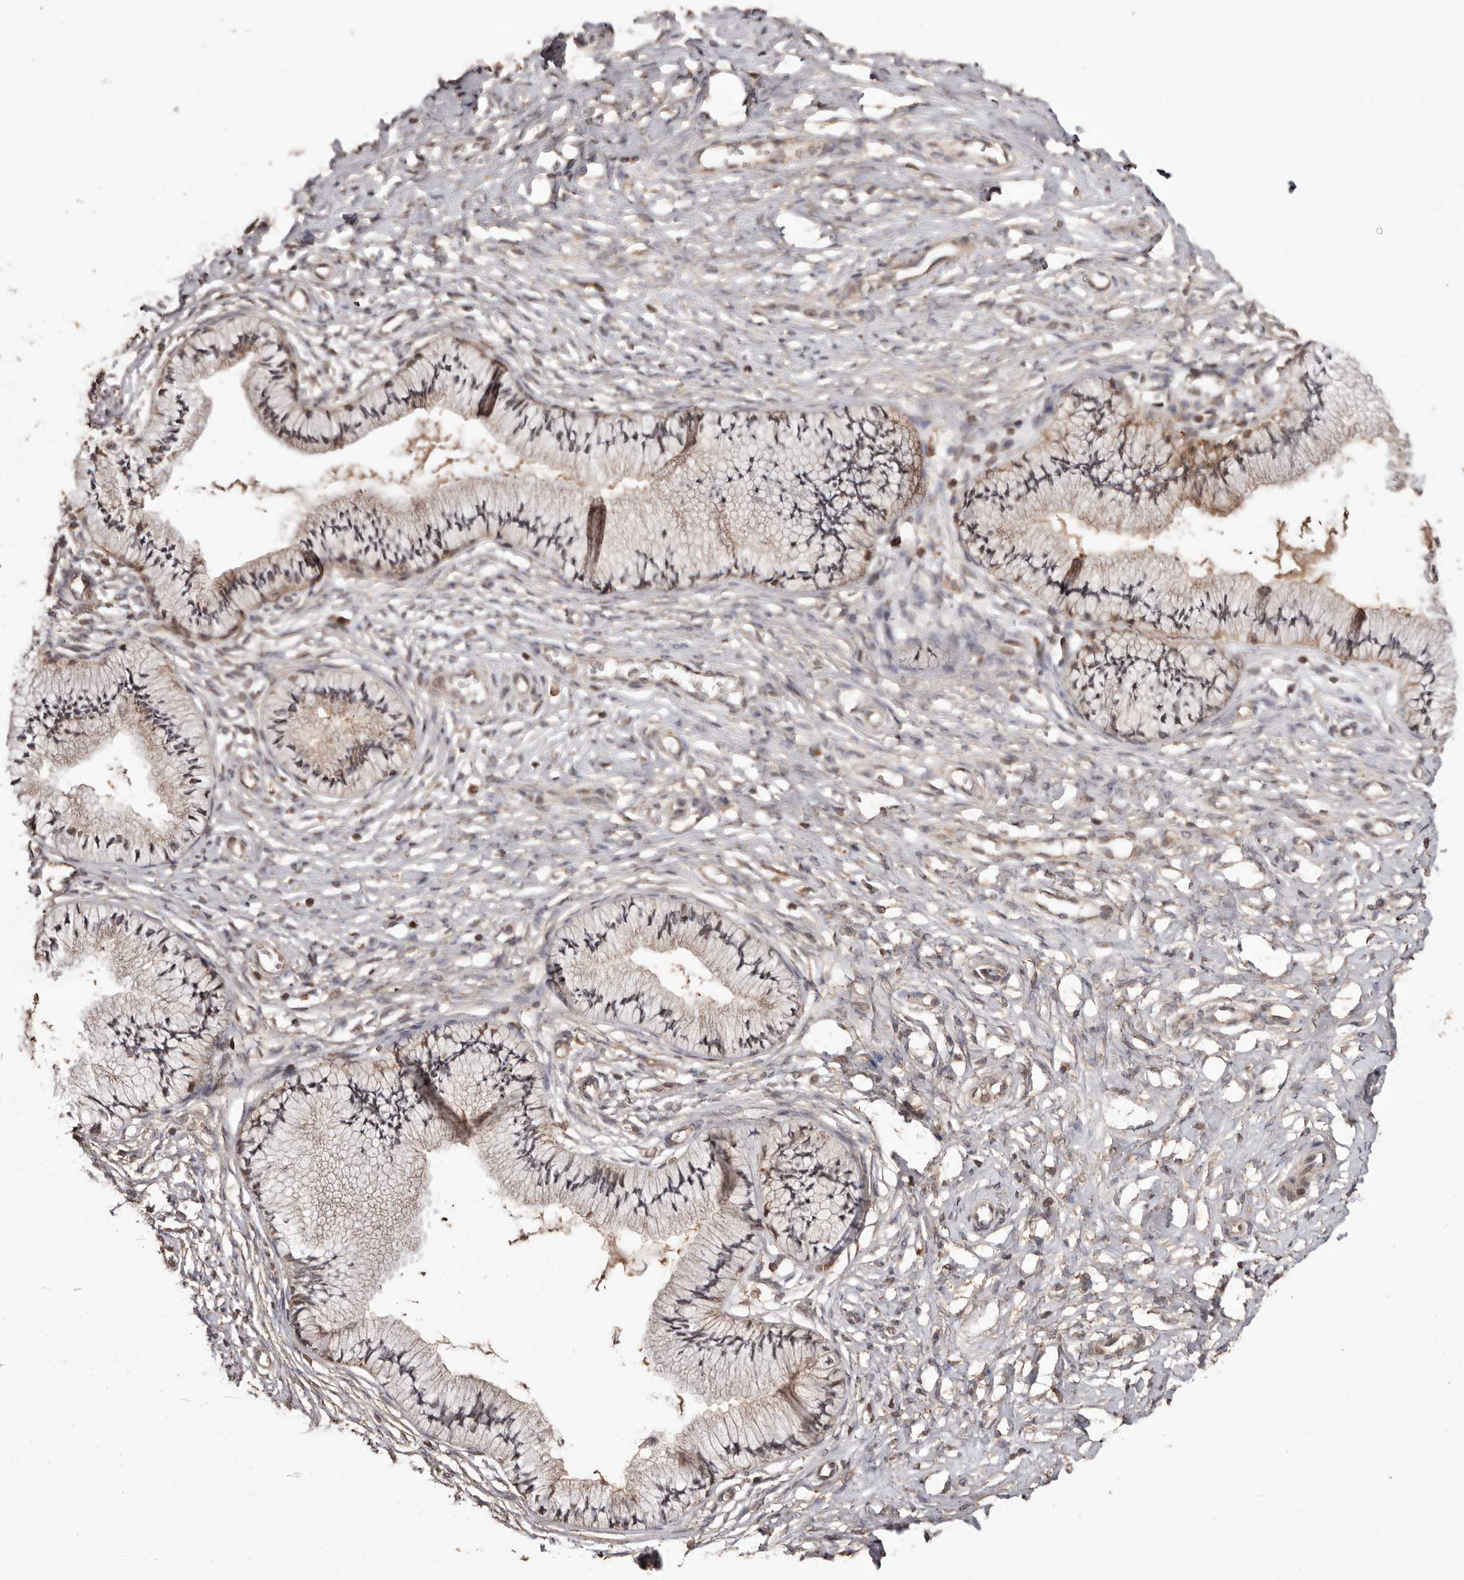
{"staining": {"intensity": "moderate", "quantity": "25%-75%", "location": "cytoplasmic/membranous"}, "tissue": "cervix", "cell_type": "Glandular cells", "image_type": "normal", "snomed": [{"axis": "morphology", "description": "Normal tissue, NOS"}, {"axis": "topography", "description": "Cervix"}], "caption": "Immunohistochemical staining of unremarkable cervix demonstrates 25%-75% levels of moderate cytoplasmic/membranous protein staining in about 25%-75% of glandular cells.", "gene": "RWDD1", "patient": {"sex": "female", "age": 36}}